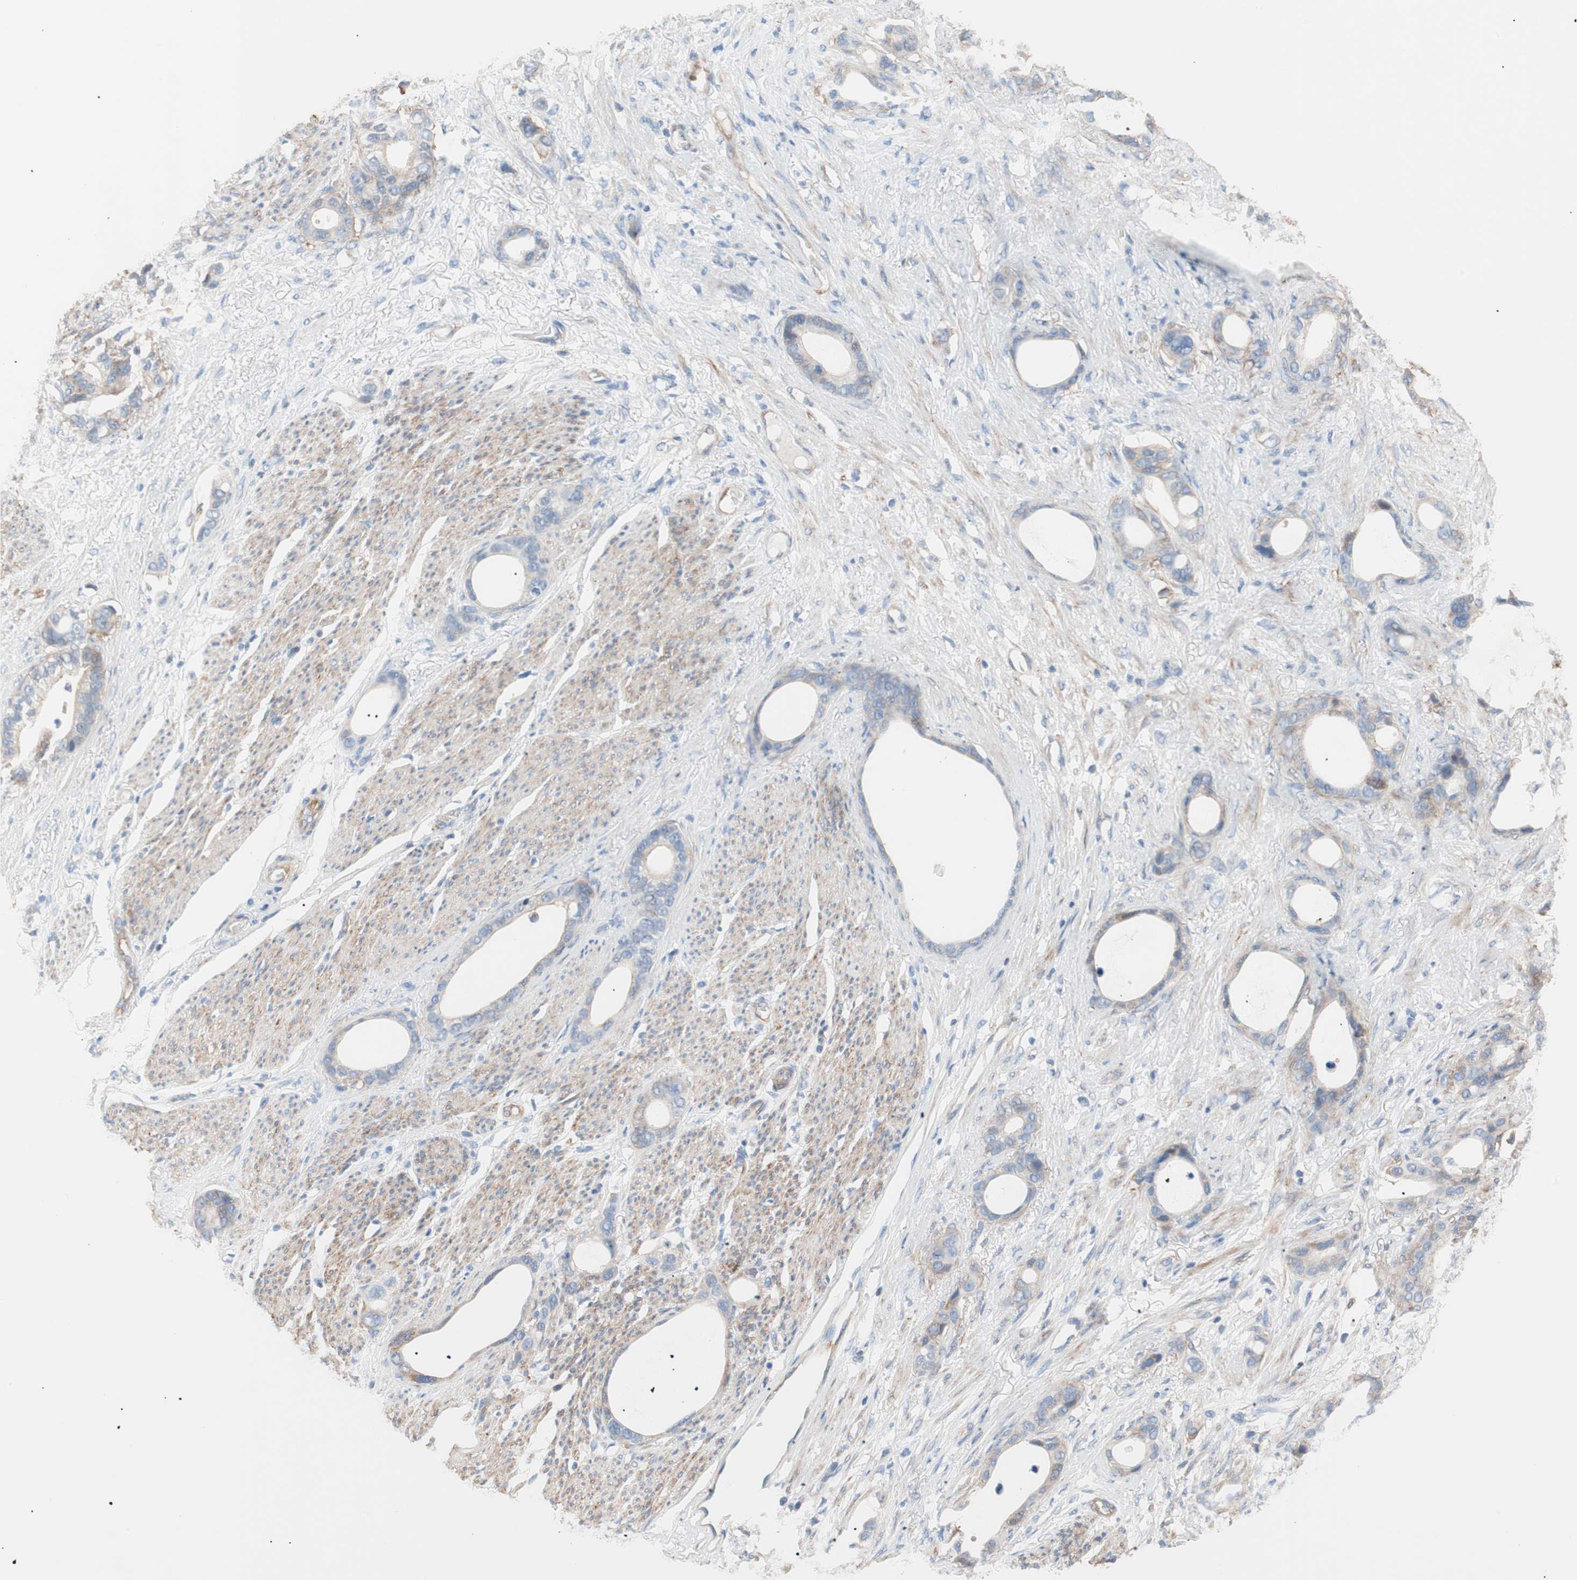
{"staining": {"intensity": "weak", "quantity": "<25%", "location": "cytoplasmic/membranous"}, "tissue": "stomach cancer", "cell_type": "Tumor cells", "image_type": "cancer", "snomed": [{"axis": "morphology", "description": "Adenocarcinoma, NOS"}, {"axis": "topography", "description": "Stomach"}], "caption": "A histopathology image of human stomach cancer is negative for staining in tumor cells.", "gene": "GPR160", "patient": {"sex": "female", "age": 75}}